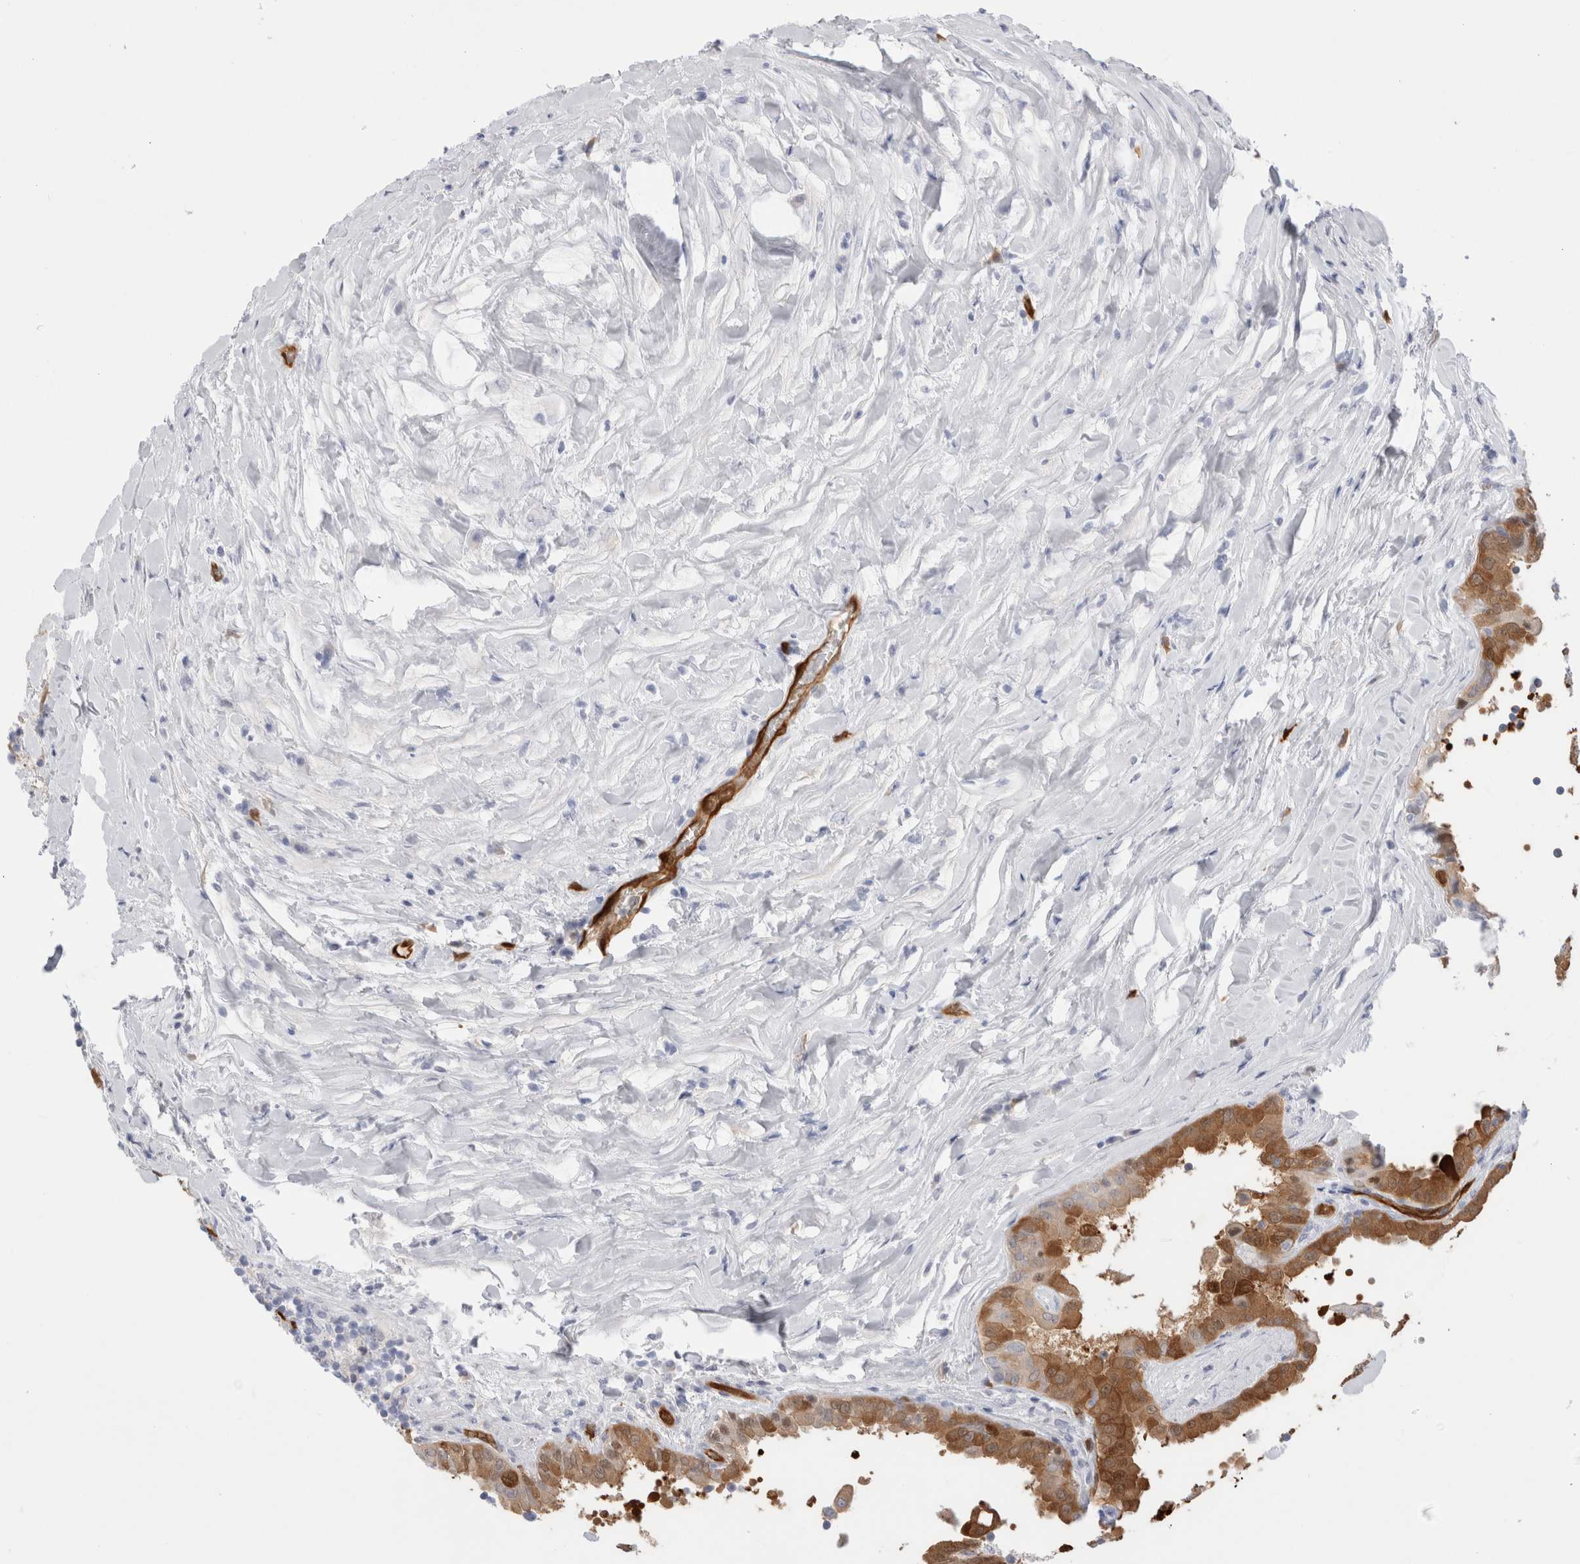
{"staining": {"intensity": "moderate", "quantity": ">75%", "location": "cytoplasmic/membranous,nuclear"}, "tissue": "thyroid cancer", "cell_type": "Tumor cells", "image_type": "cancer", "snomed": [{"axis": "morphology", "description": "Papillary adenocarcinoma, NOS"}, {"axis": "topography", "description": "Thyroid gland"}], "caption": "Thyroid cancer (papillary adenocarcinoma) stained with DAB (3,3'-diaminobenzidine) immunohistochemistry (IHC) shows medium levels of moderate cytoplasmic/membranous and nuclear expression in approximately >75% of tumor cells.", "gene": "NAPEPLD", "patient": {"sex": "male", "age": 33}}